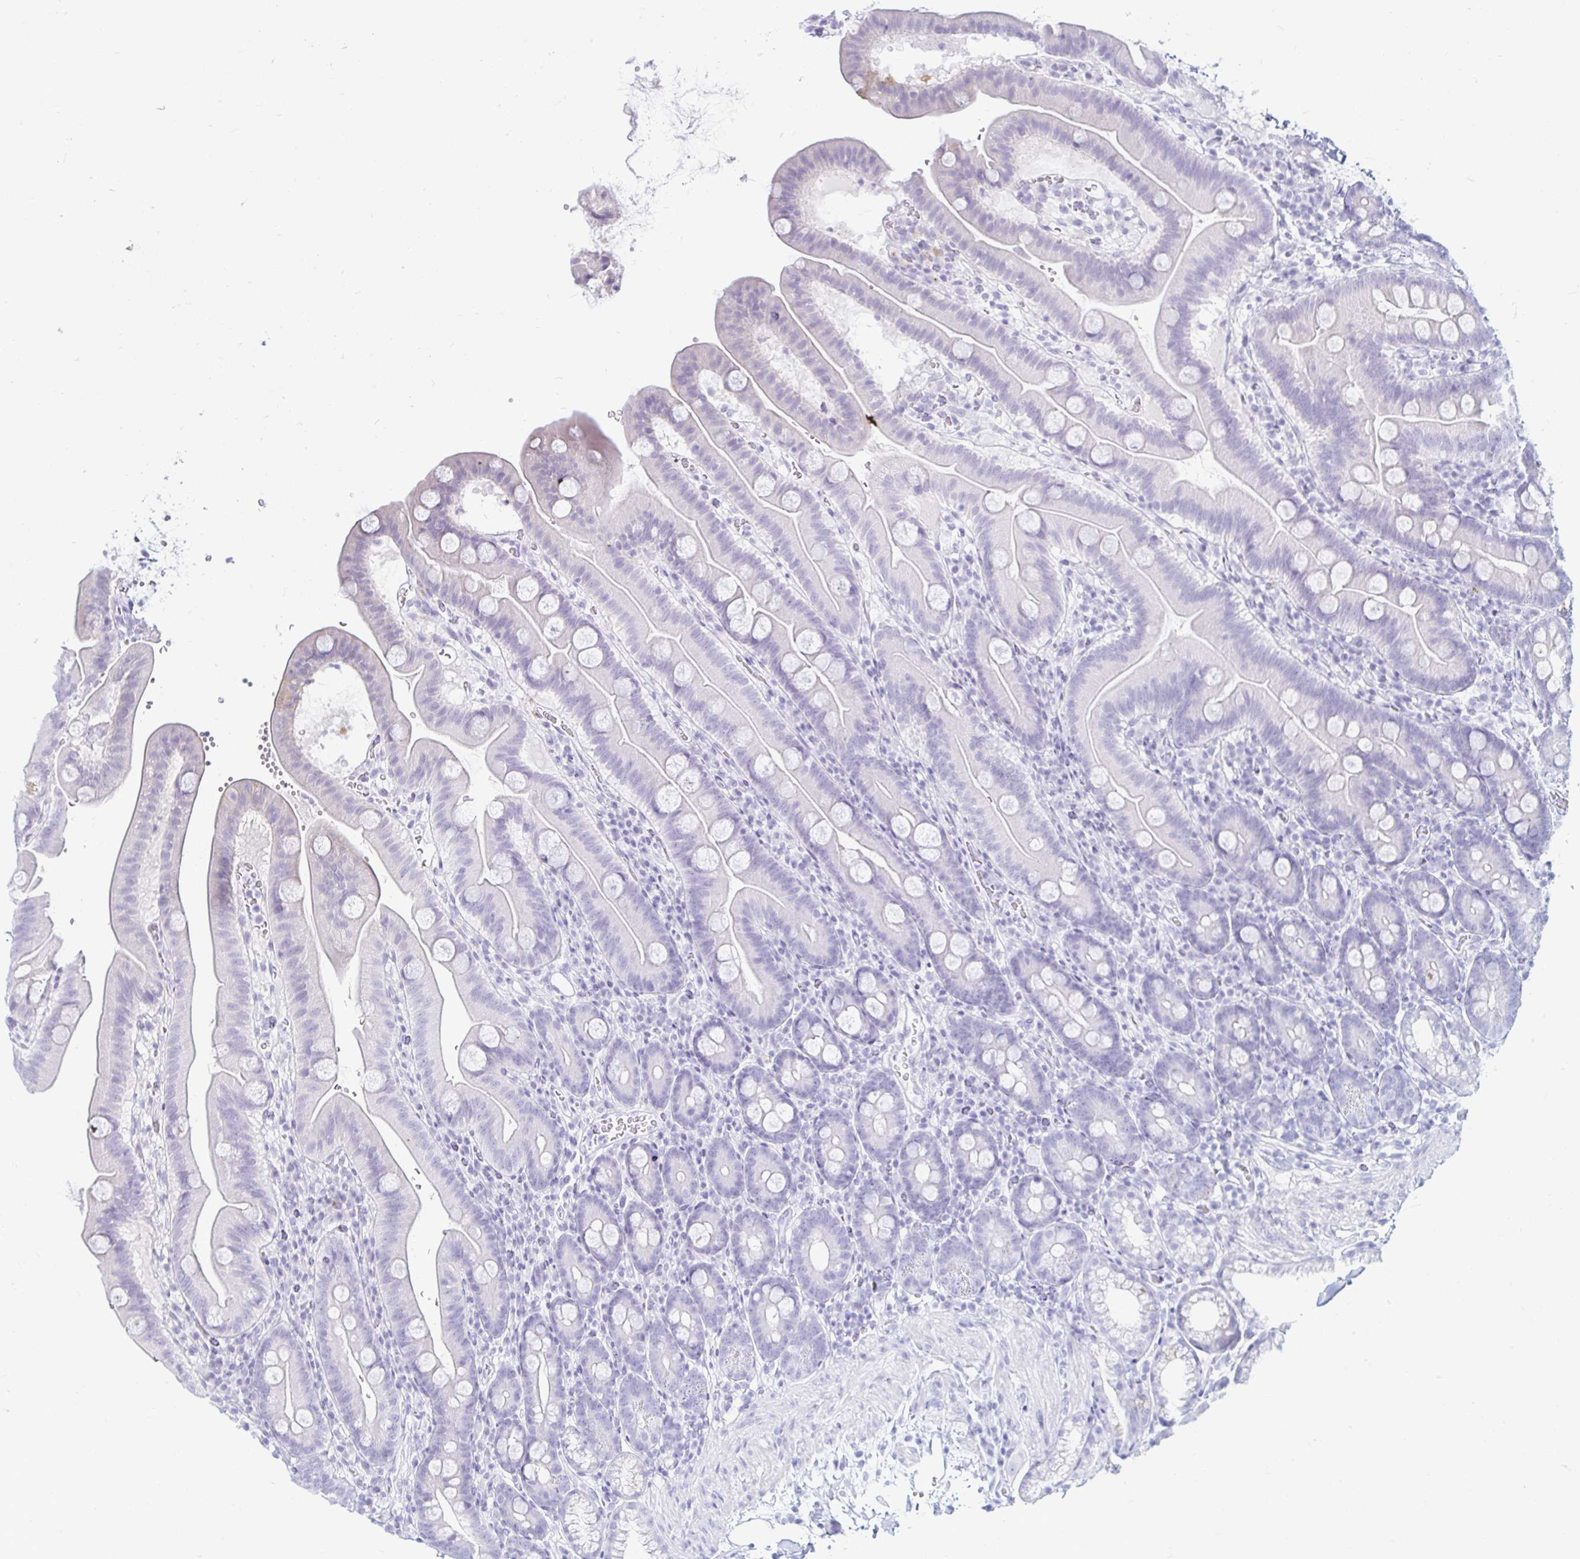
{"staining": {"intensity": "negative", "quantity": "none", "location": "none"}, "tissue": "duodenum", "cell_type": "Glandular cells", "image_type": "normal", "snomed": [{"axis": "morphology", "description": "Normal tissue, NOS"}, {"axis": "topography", "description": "Duodenum"}], "caption": "Glandular cells show no significant protein positivity in benign duodenum. (Immunohistochemistry (ihc), brightfield microscopy, high magnification).", "gene": "ERICH6", "patient": {"sex": "male", "age": 59}}